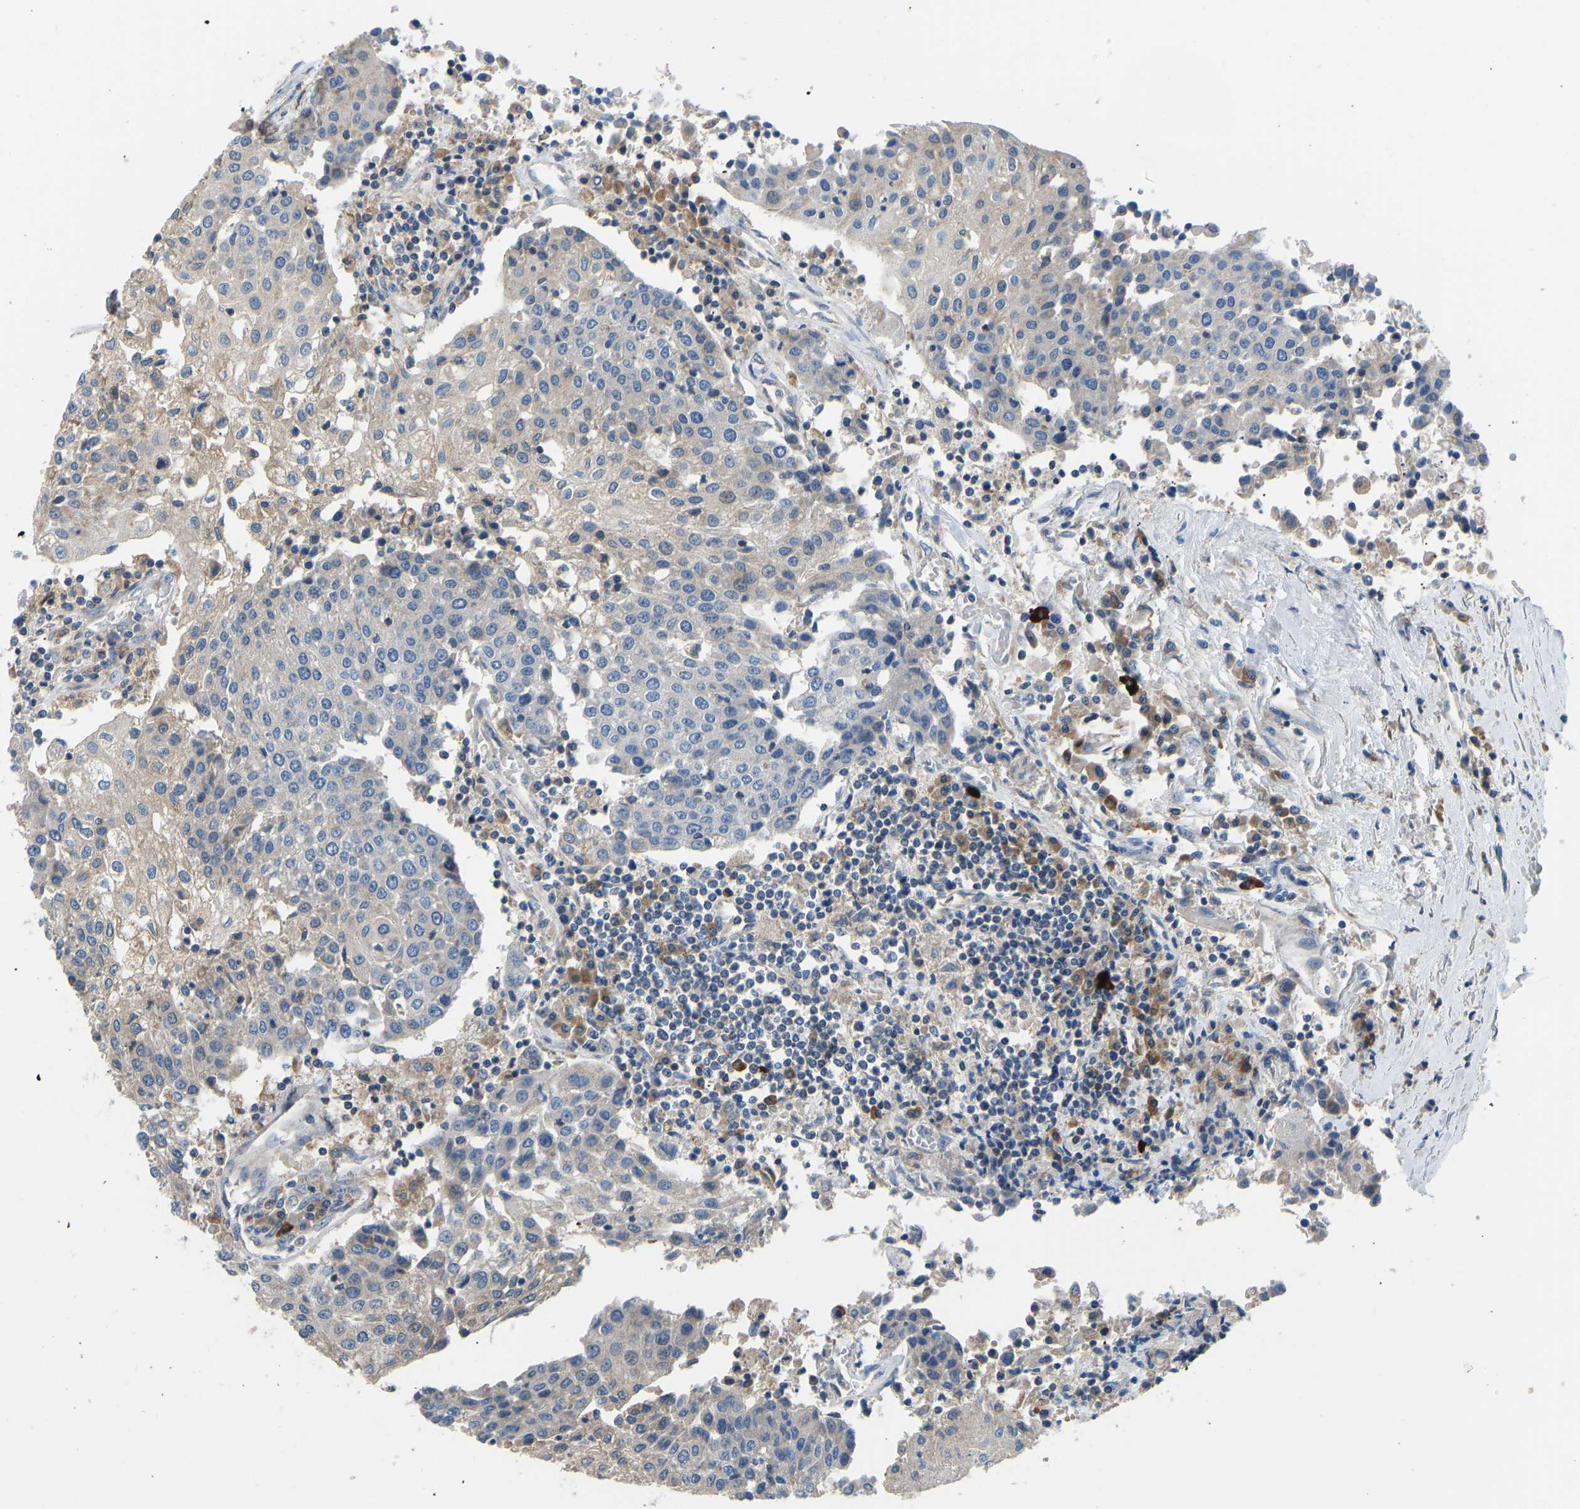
{"staining": {"intensity": "negative", "quantity": "none", "location": "none"}, "tissue": "urothelial cancer", "cell_type": "Tumor cells", "image_type": "cancer", "snomed": [{"axis": "morphology", "description": "Urothelial carcinoma, High grade"}, {"axis": "topography", "description": "Urinary bladder"}], "caption": "IHC image of high-grade urothelial carcinoma stained for a protein (brown), which exhibits no expression in tumor cells.", "gene": "RBP1", "patient": {"sex": "female", "age": 85}}